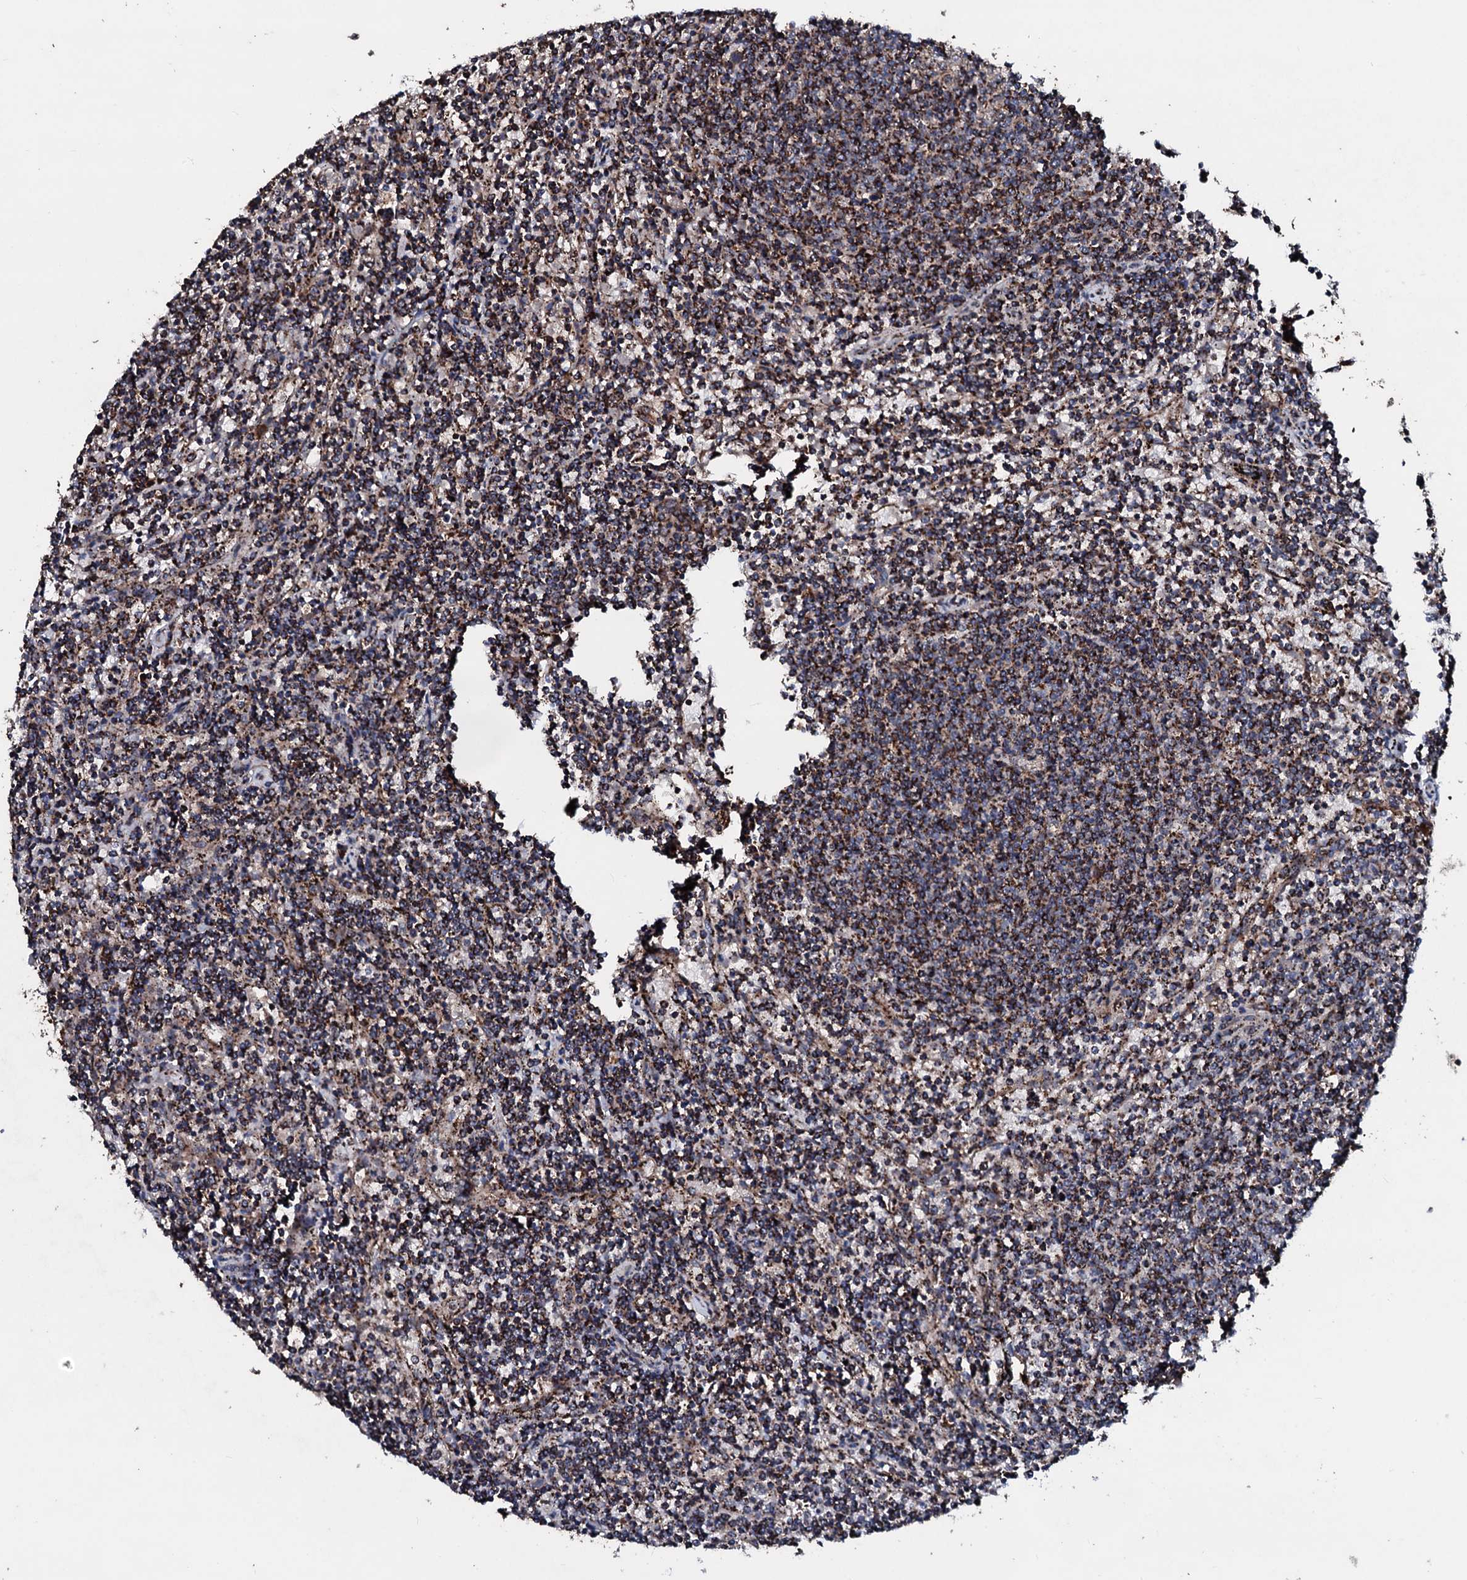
{"staining": {"intensity": "strong", "quantity": "25%-75%", "location": "cytoplasmic/membranous"}, "tissue": "lymphoma", "cell_type": "Tumor cells", "image_type": "cancer", "snomed": [{"axis": "morphology", "description": "Malignant lymphoma, non-Hodgkin's type, Low grade"}, {"axis": "topography", "description": "Spleen"}], "caption": "Tumor cells show high levels of strong cytoplasmic/membranous expression in approximately 25%-75% of cells in low-grade malignant lymphoma, non-Hodgkin's type. (DAB IHC, brown staining for protein, blue staining for nuclei).", "gene": "DYNC2I2", "patient": {"sex": "female", "age": 50}}